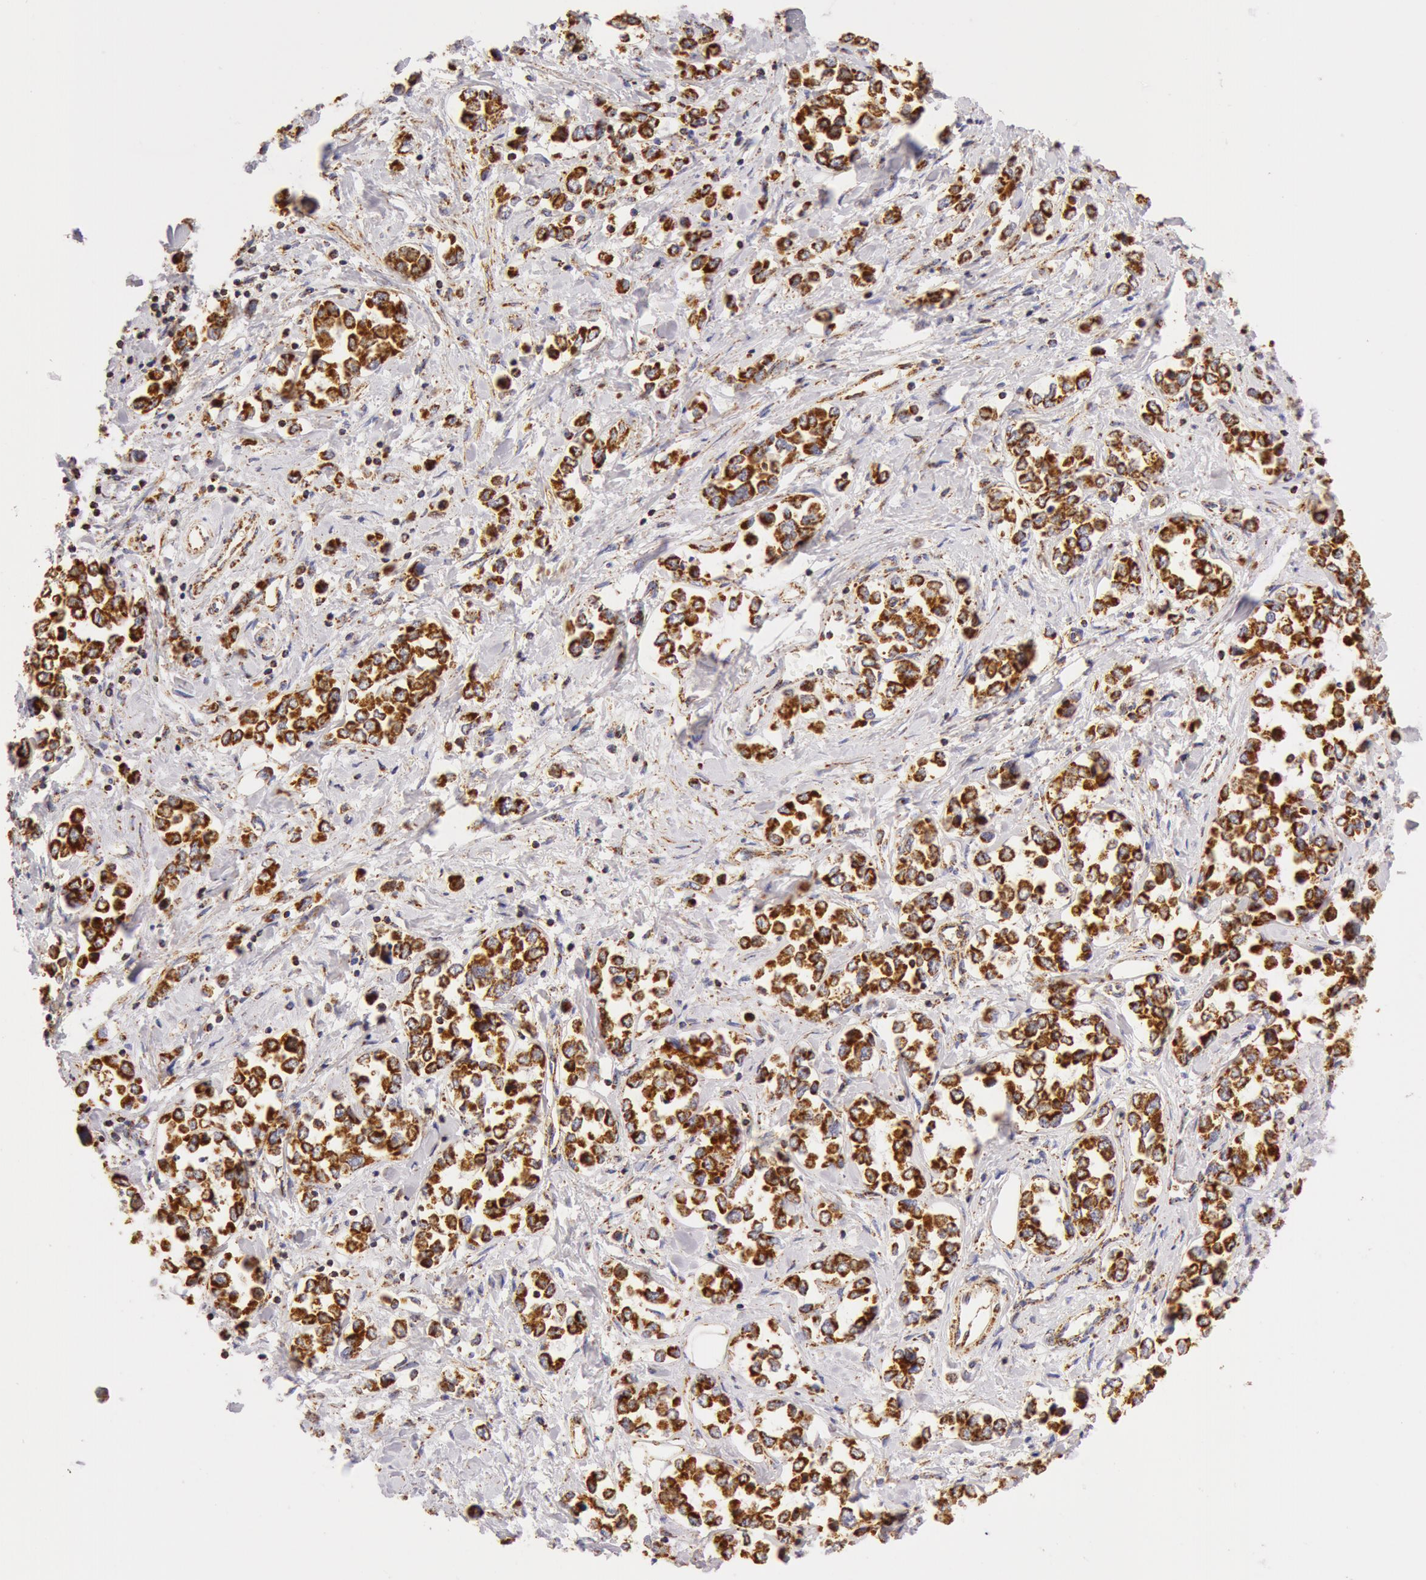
{"staining": {"intensity": "strong", "quantity": ">75%", "location": "cytoplasmic/membranous"}, "tissue": "stomach cancer", "cell_type": "Tumor cells", "image_type": "cancer", "snomed": [{"axis": "morphology", "description": "Adenocarcinoma, NOS"}, {"axis": "topography", "description": "Stomach, upper"}], "caption": "Protein expression analysis of human adenocarcinoma (stomach) reveals strong cytoplasmic/membranous staining in approximately >75% of tumor cells.", "gene": "ATP5F1B", "patient": {"sex": "male", "age": 76}}